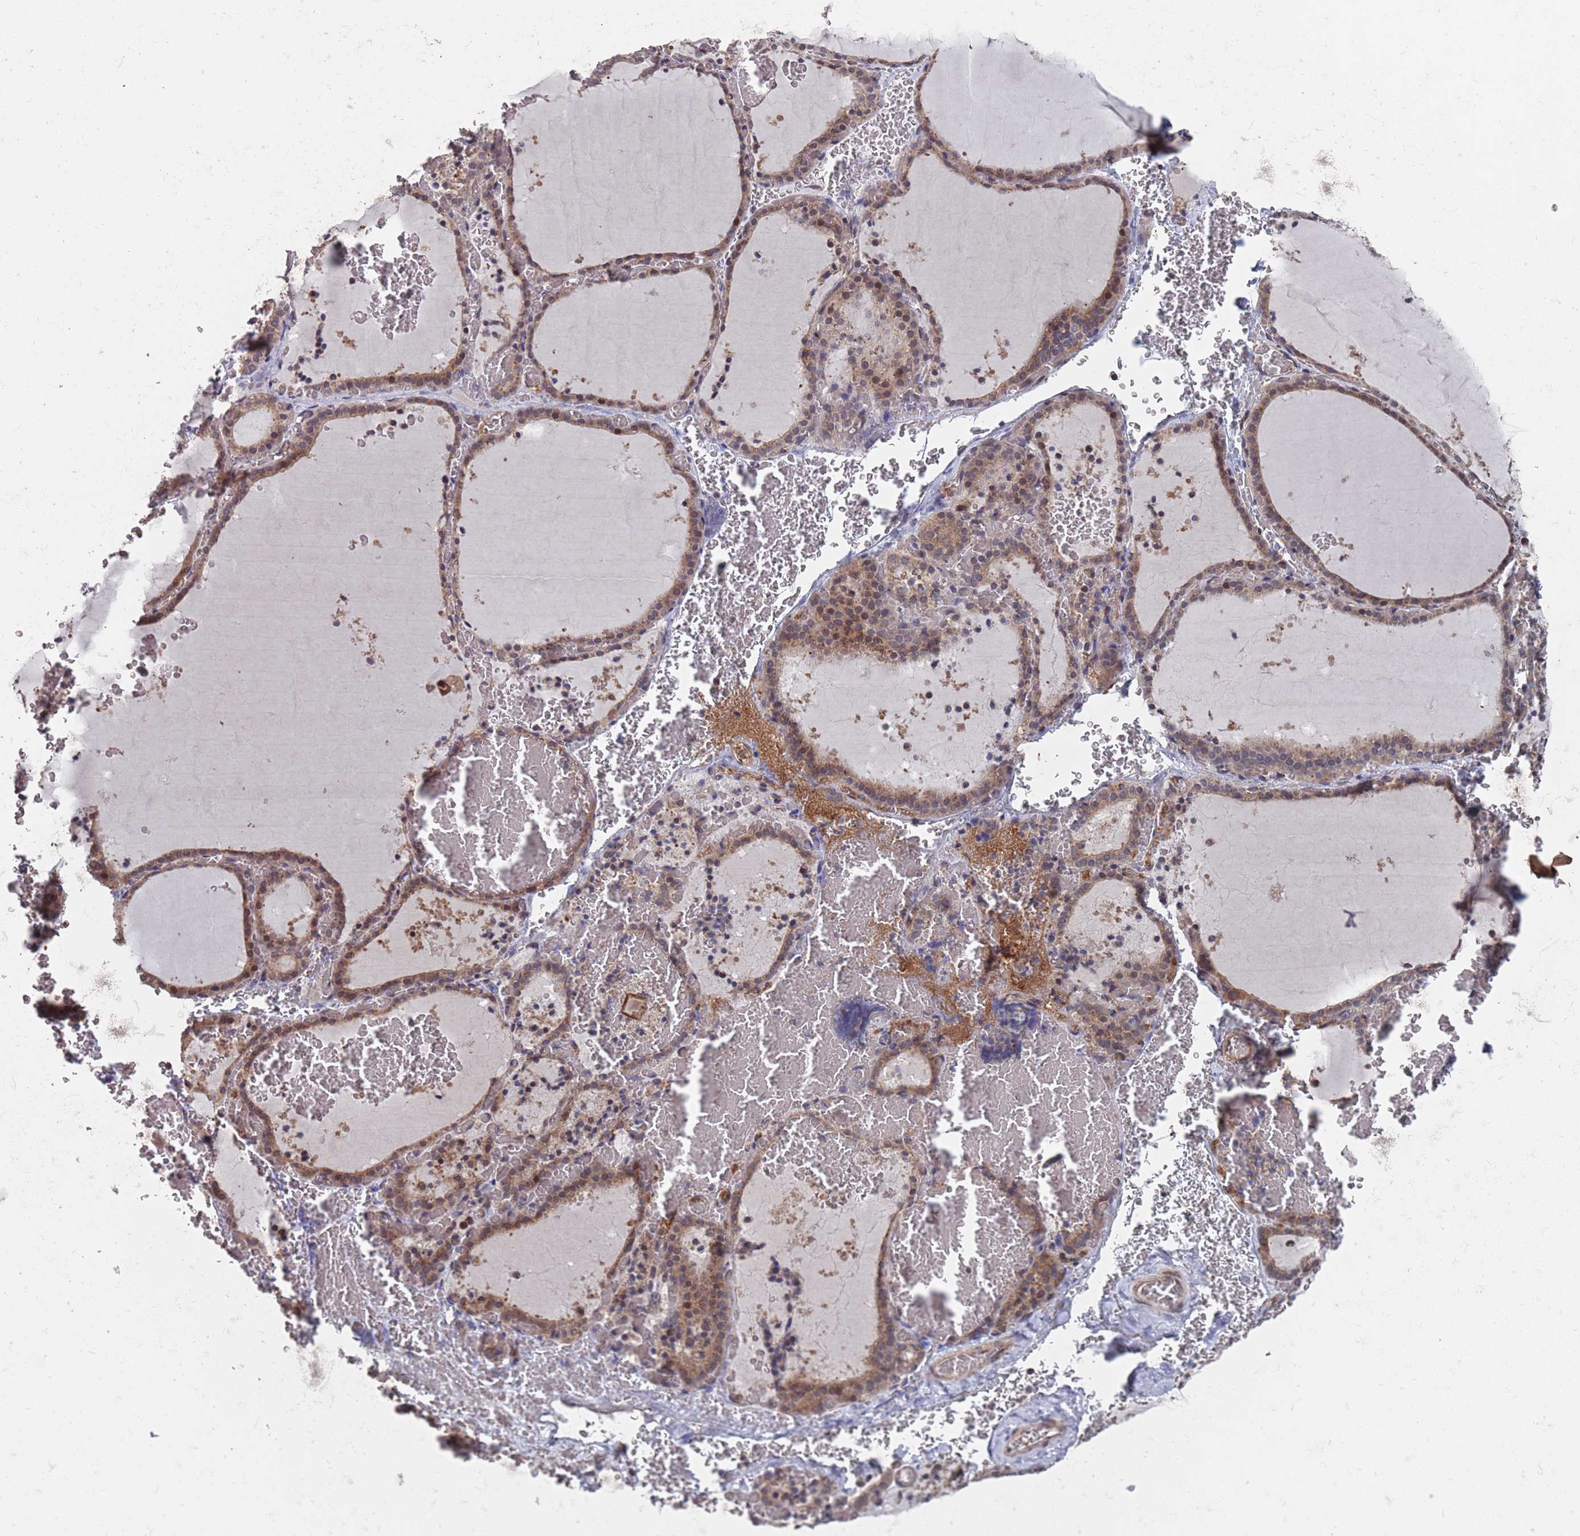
{"staining": {"intensity": "moderate", "quantity": ">75%", "location": "cytoplasmic/membranous"}, "tissue": "thyroid gland", "cell_type": "Glandular cells", "image_type": "normal", "snomed": [{"axis": "morphology", "description": "Normal tissue, NOS"}, {"axis": "topography", "description": "Thyroid gland"}], "caption": "A photomicrograph of human thyroid gland stained for a protein shows moderate cytoplasmic/membranous brown staining in glandular cells.", "gene": "UNC45A", "patient": {"sex": "female", "age": 39}}